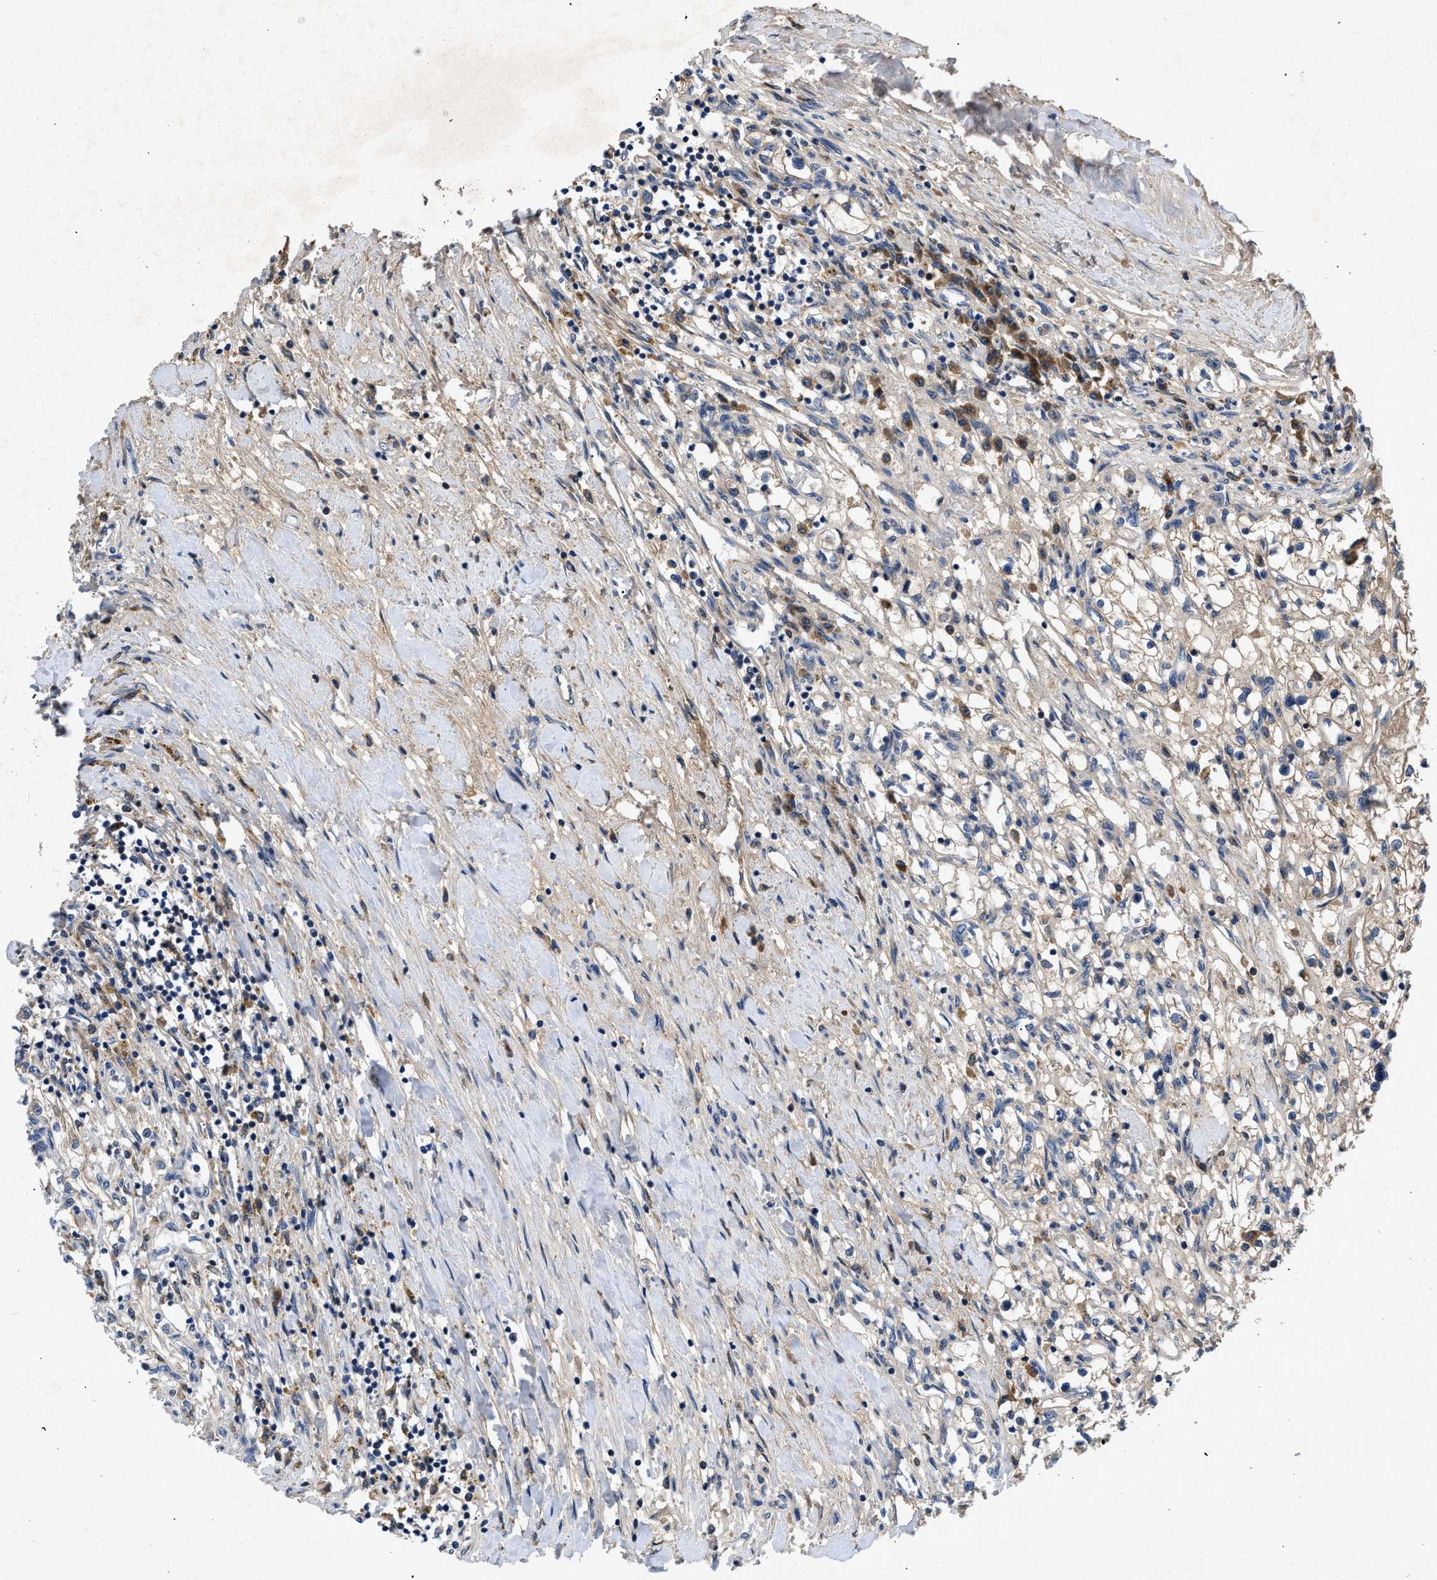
{"staining": {"intensity": "moderate", "quantity": ">75%", "location": "cytoplasmic/membranous"}, "tissue": "renal cancer", "cell_type": "Tumor cells", "image_type": "cancer", "snomed": [{"axis": "morphology", "description": "Adenocarcinoma, NOS"}, {"axis": "topography", "description": "Kidney"}], "caption": "A micrograph of human renal cancer stained for a protein exhibits moderate cytoplasmic/membranous brown staining in tumor cells.", "gene": "VPS4A", "patient": {"sex": "male", "age": 68}}